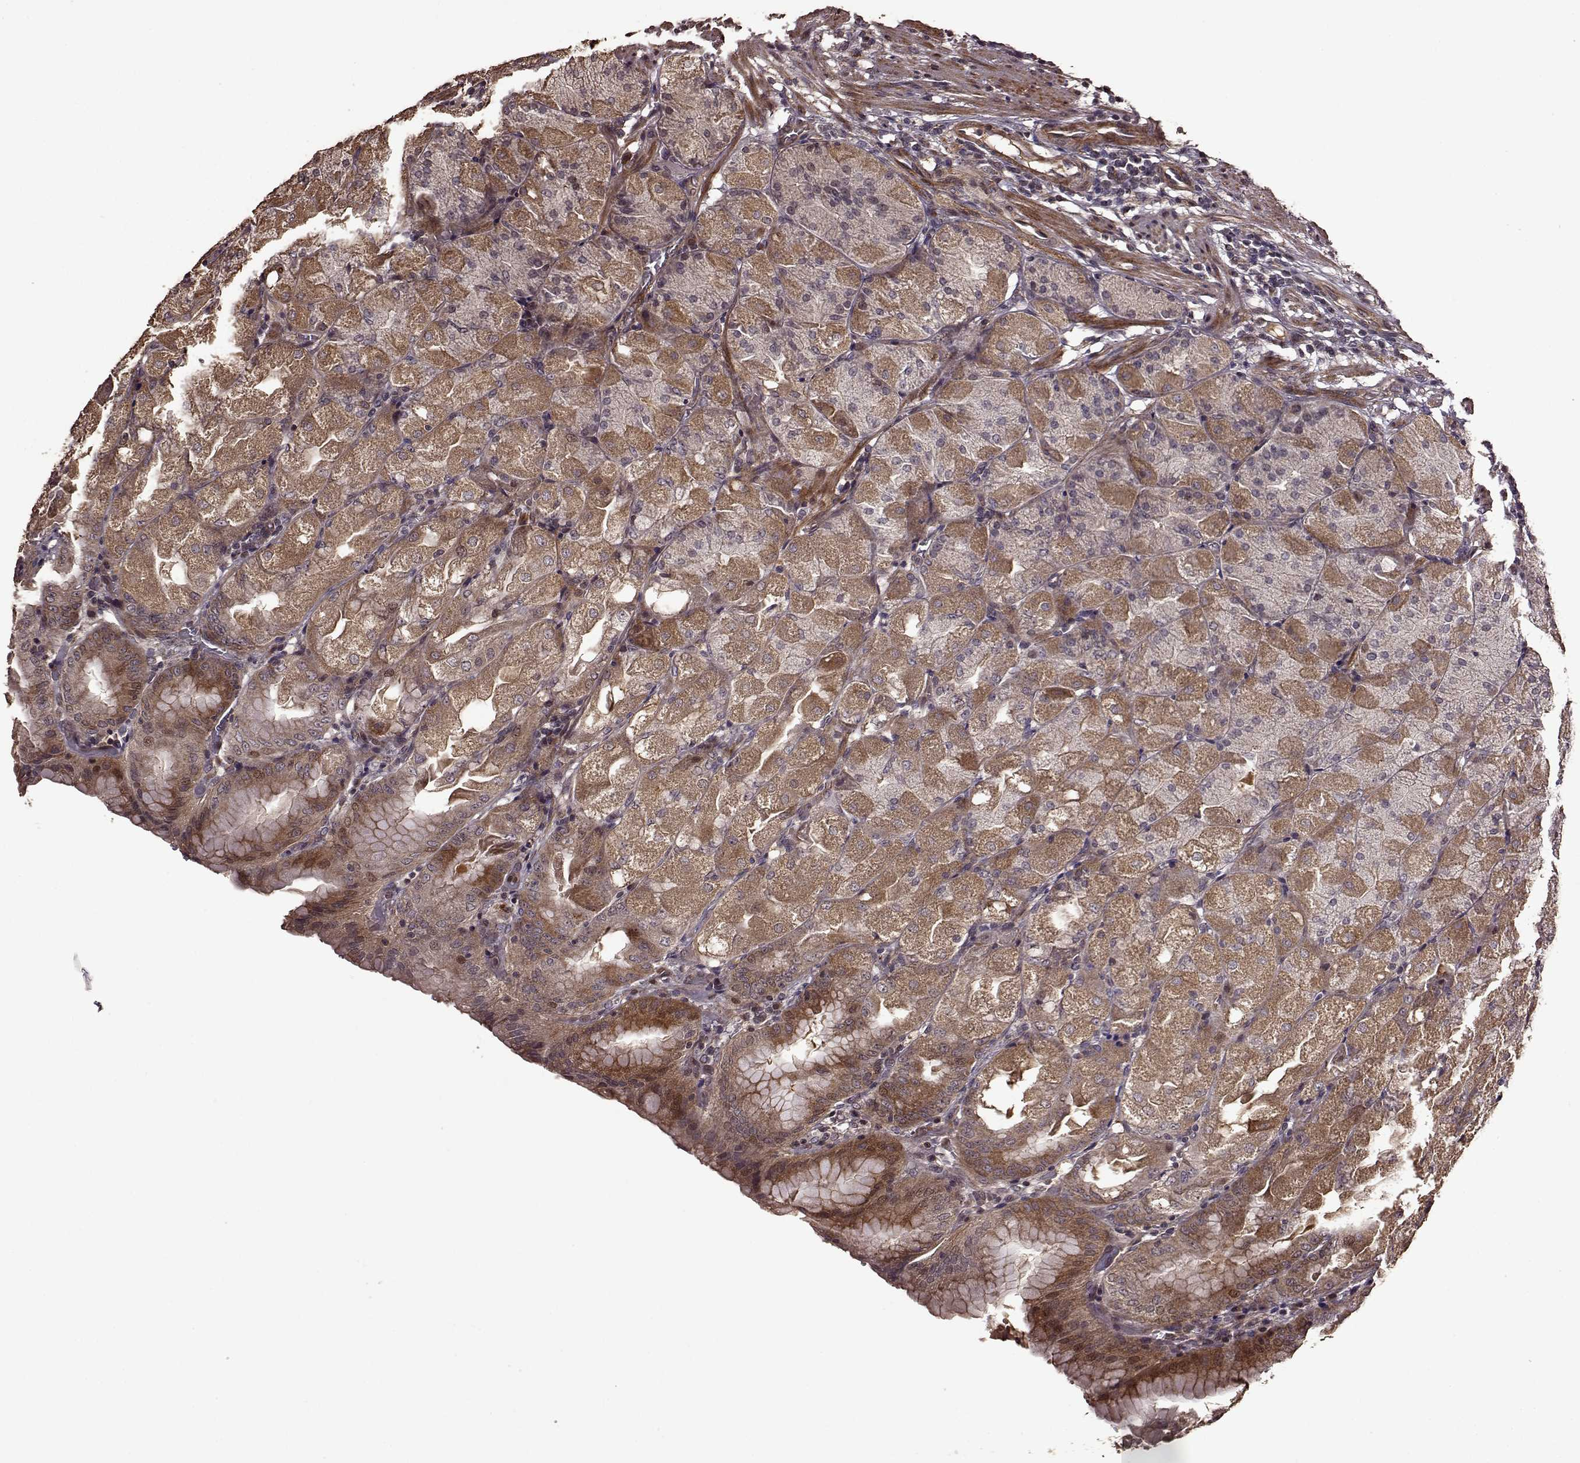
{"staining": {"intensity": "moderate", "quantity": ">75%", "location": "cytoplasmic/membranous"}, "tissue": "stomach", "cell_type": "Glandular cells", "image_type": "normal", "snomed": [{"axis": "morphology", "description": "Normal tissue, NOS"}, {"axis": "topography", "description": "Stomach, upper"}, {"axis": "topography", "description": "Stomach"}, {"axis": "topography", "description": "Stomach, lower"}], "caption": "A high-resolution micrograph shows immunohistochemistry (IHC) staining of benign stomach, which exhibits moderate cytoplasmic/membranous staining in approximately >75% of glandular cells. (Brightfield microscopy of DAB IHC at high magnification).", "gene": "FBXW11", "patient": {"sex": "male", "age": 62}}